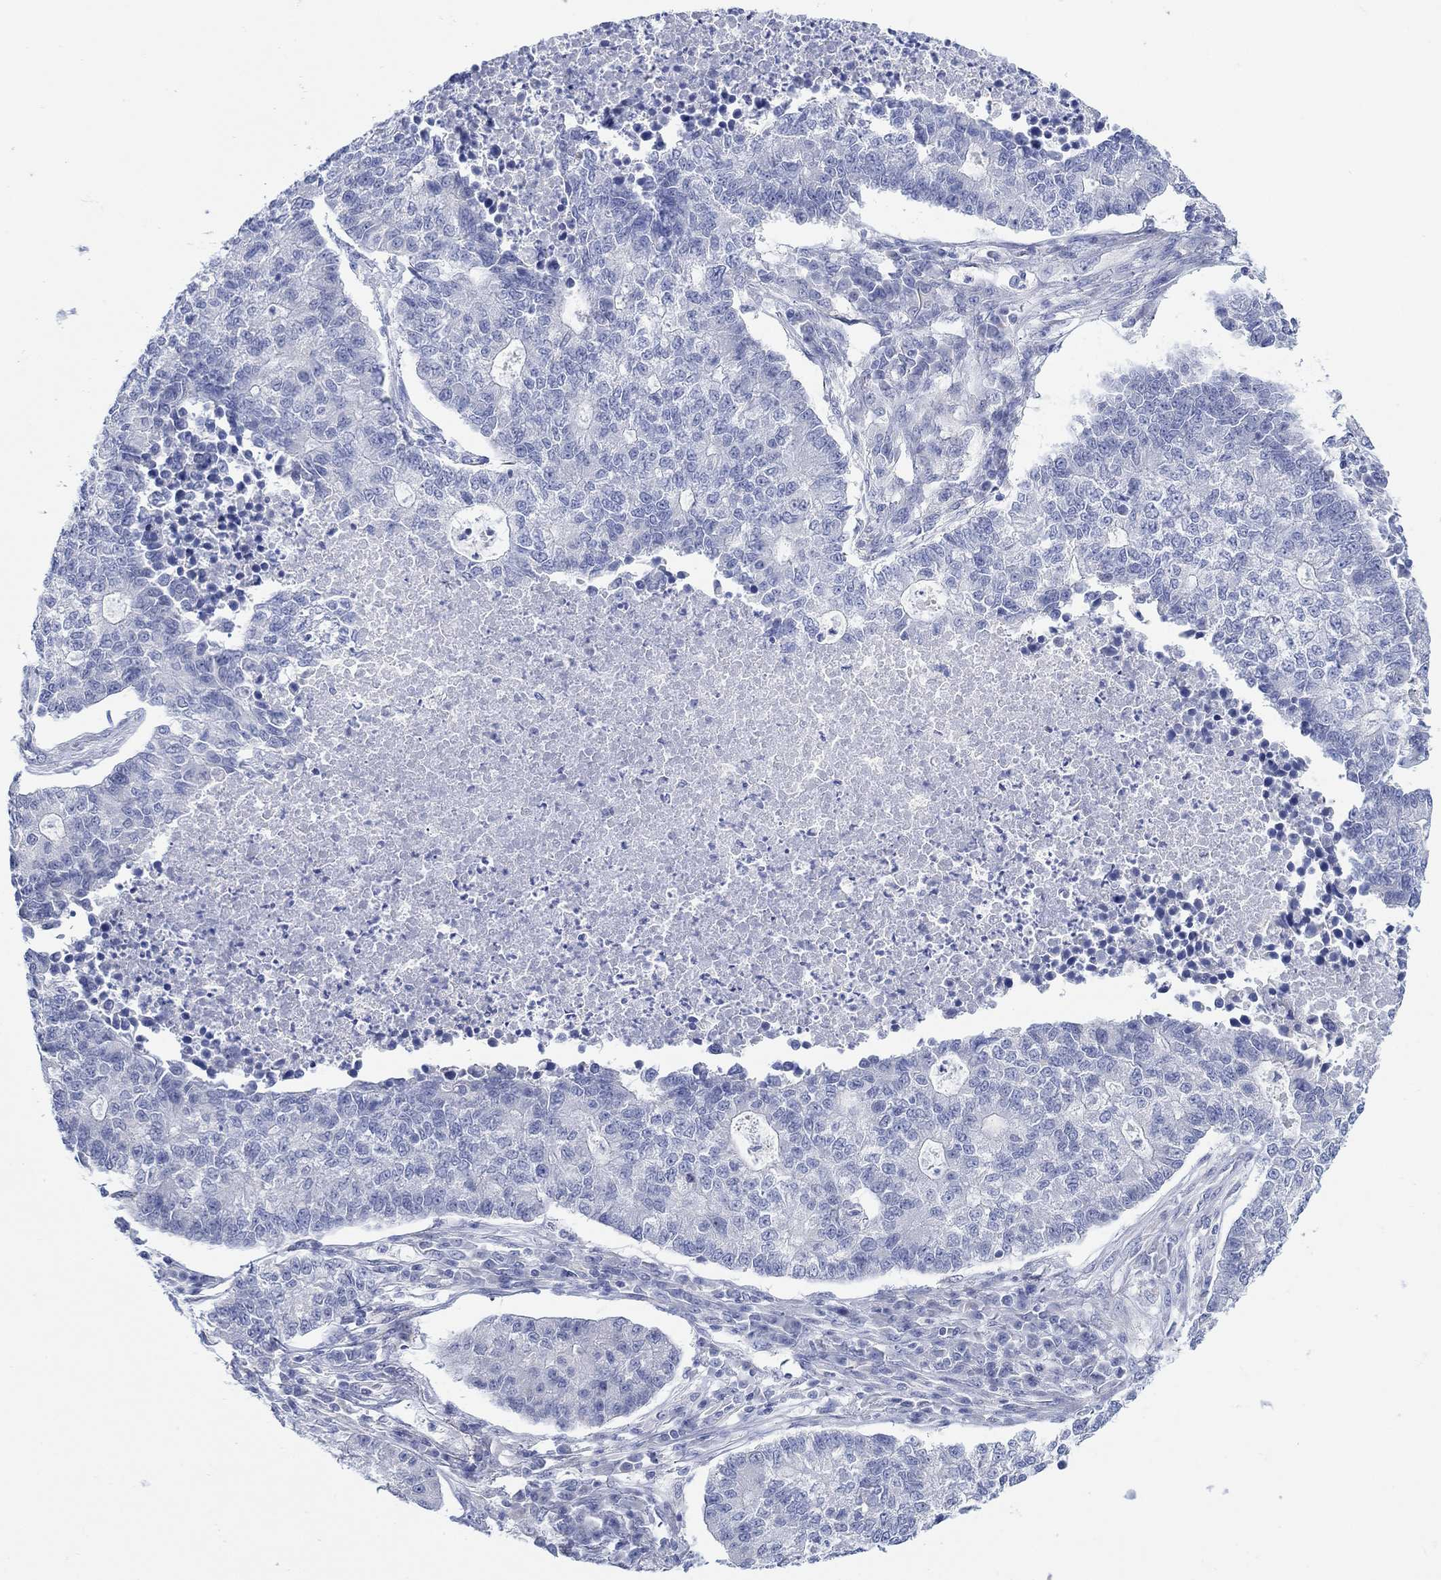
{"staining": {"intensity": "negative", "quantity": "none", "location": "none"}, "tissue": "lung cancer", "cell_type": "Tumor cells", "image_type": "cancer", "snomed": [{"axis": "morphology", "description": "Adenocarcinoma, NOS"}, {"axis": "topography", "description": "Lung"}], "caption": "This is an immunohistochemistry (IHC) micrograph of human lung cancer. There is no positivity in tumor cells.", "gene": "KRT222", "patient": {"sex": "male", "age": 57}}